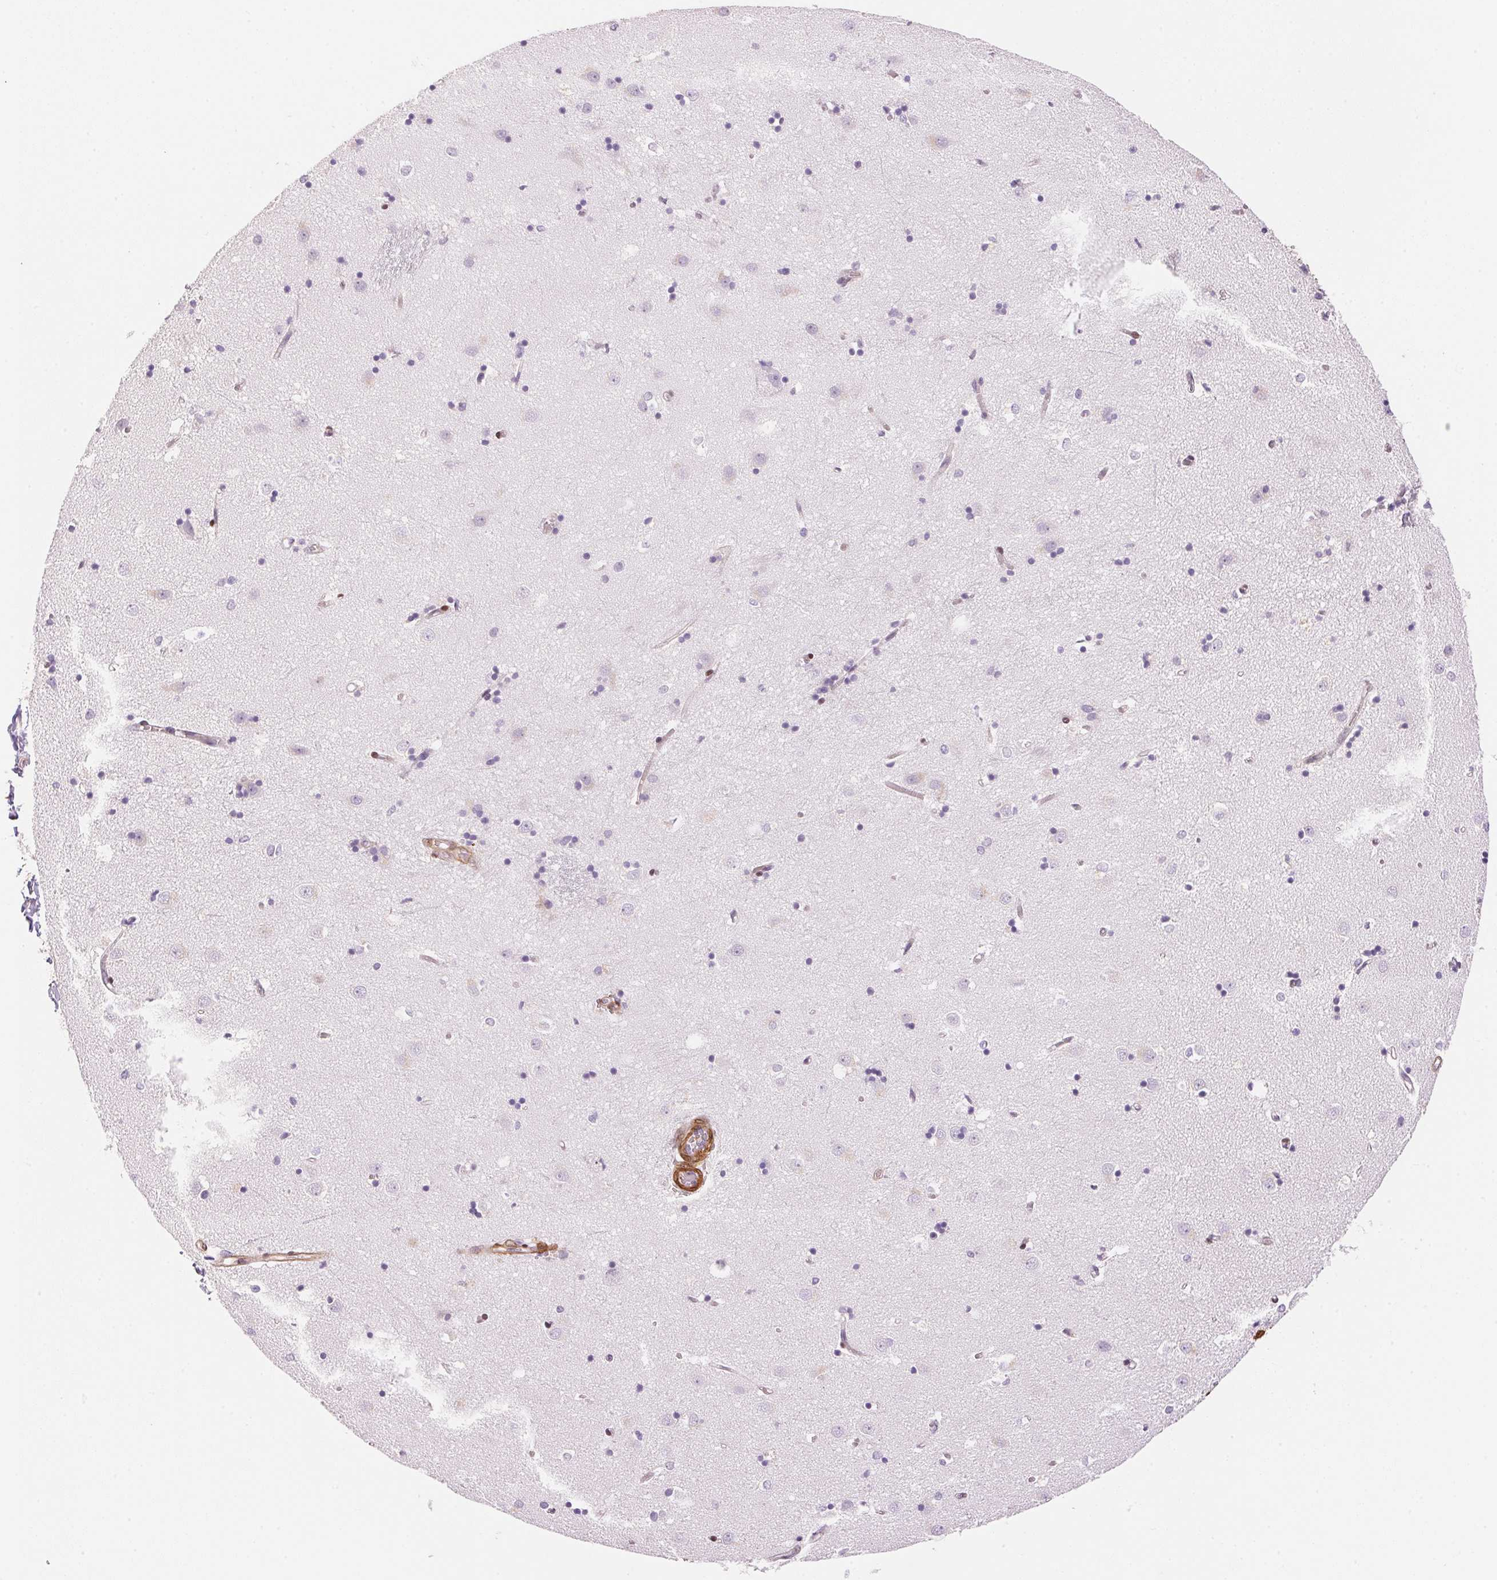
{"staining": {"intensity": "negative", "quantity": "none", "location": "none"}, "tissue": "caudate", "cell_type": "Glial cells", "image_type": "normal", "snomed": [{"axis": "morphology", "description": "Normal tissue, NOS"}, {"axis": "topography", "description": "Lateral ventricle wall"}], "caption": "The IHC micrograph has no significant staining in glial cells of caudate.", "gene": "SMTN", "patient": {"sex": "male", "age": 54}}